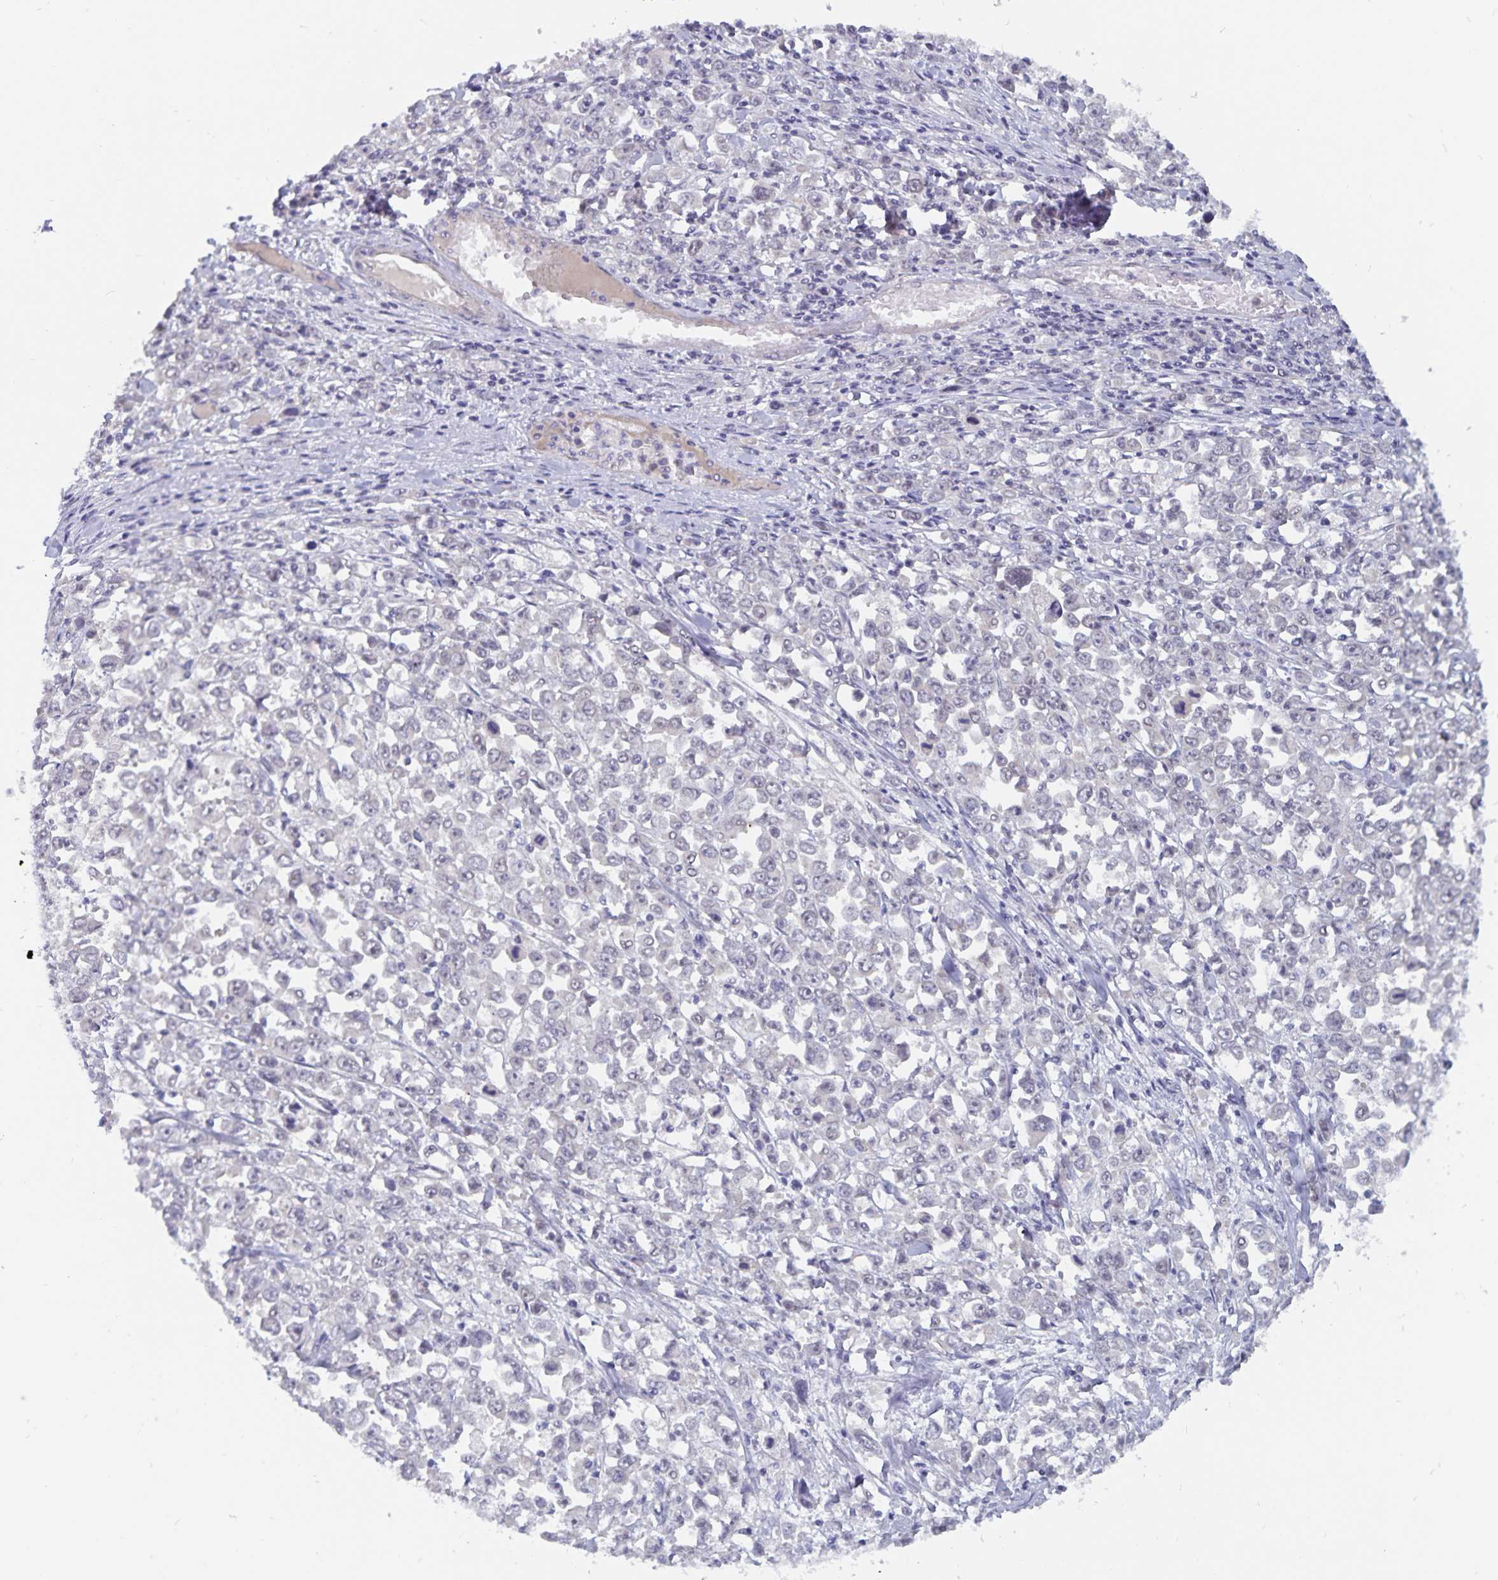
{"staining": {"intensity": "negative", "quantity": "none", "location": "none"}, "tissue": "stomach cancer", "cell_type": "Tumor cells", "image_type": "cancer", "snomed": [{"axis": "morphology", "description": "Adenocarcinoma, NOS"}, {"axis": "topography", "description": "Stomach, upper"}], "caption": "A photomicrograph of stomach cancer stained for a protein displays no brown staining in tumor cells. (Stains: DAB (3,3'-diaminobenzidine) immunohistochemistry (IHC) with hematoxylin counter stain, Microscopy: brightfield microscopy at high magnification).", "gene": "BAG6", "patient": {"sex": "male", "age": 70}}